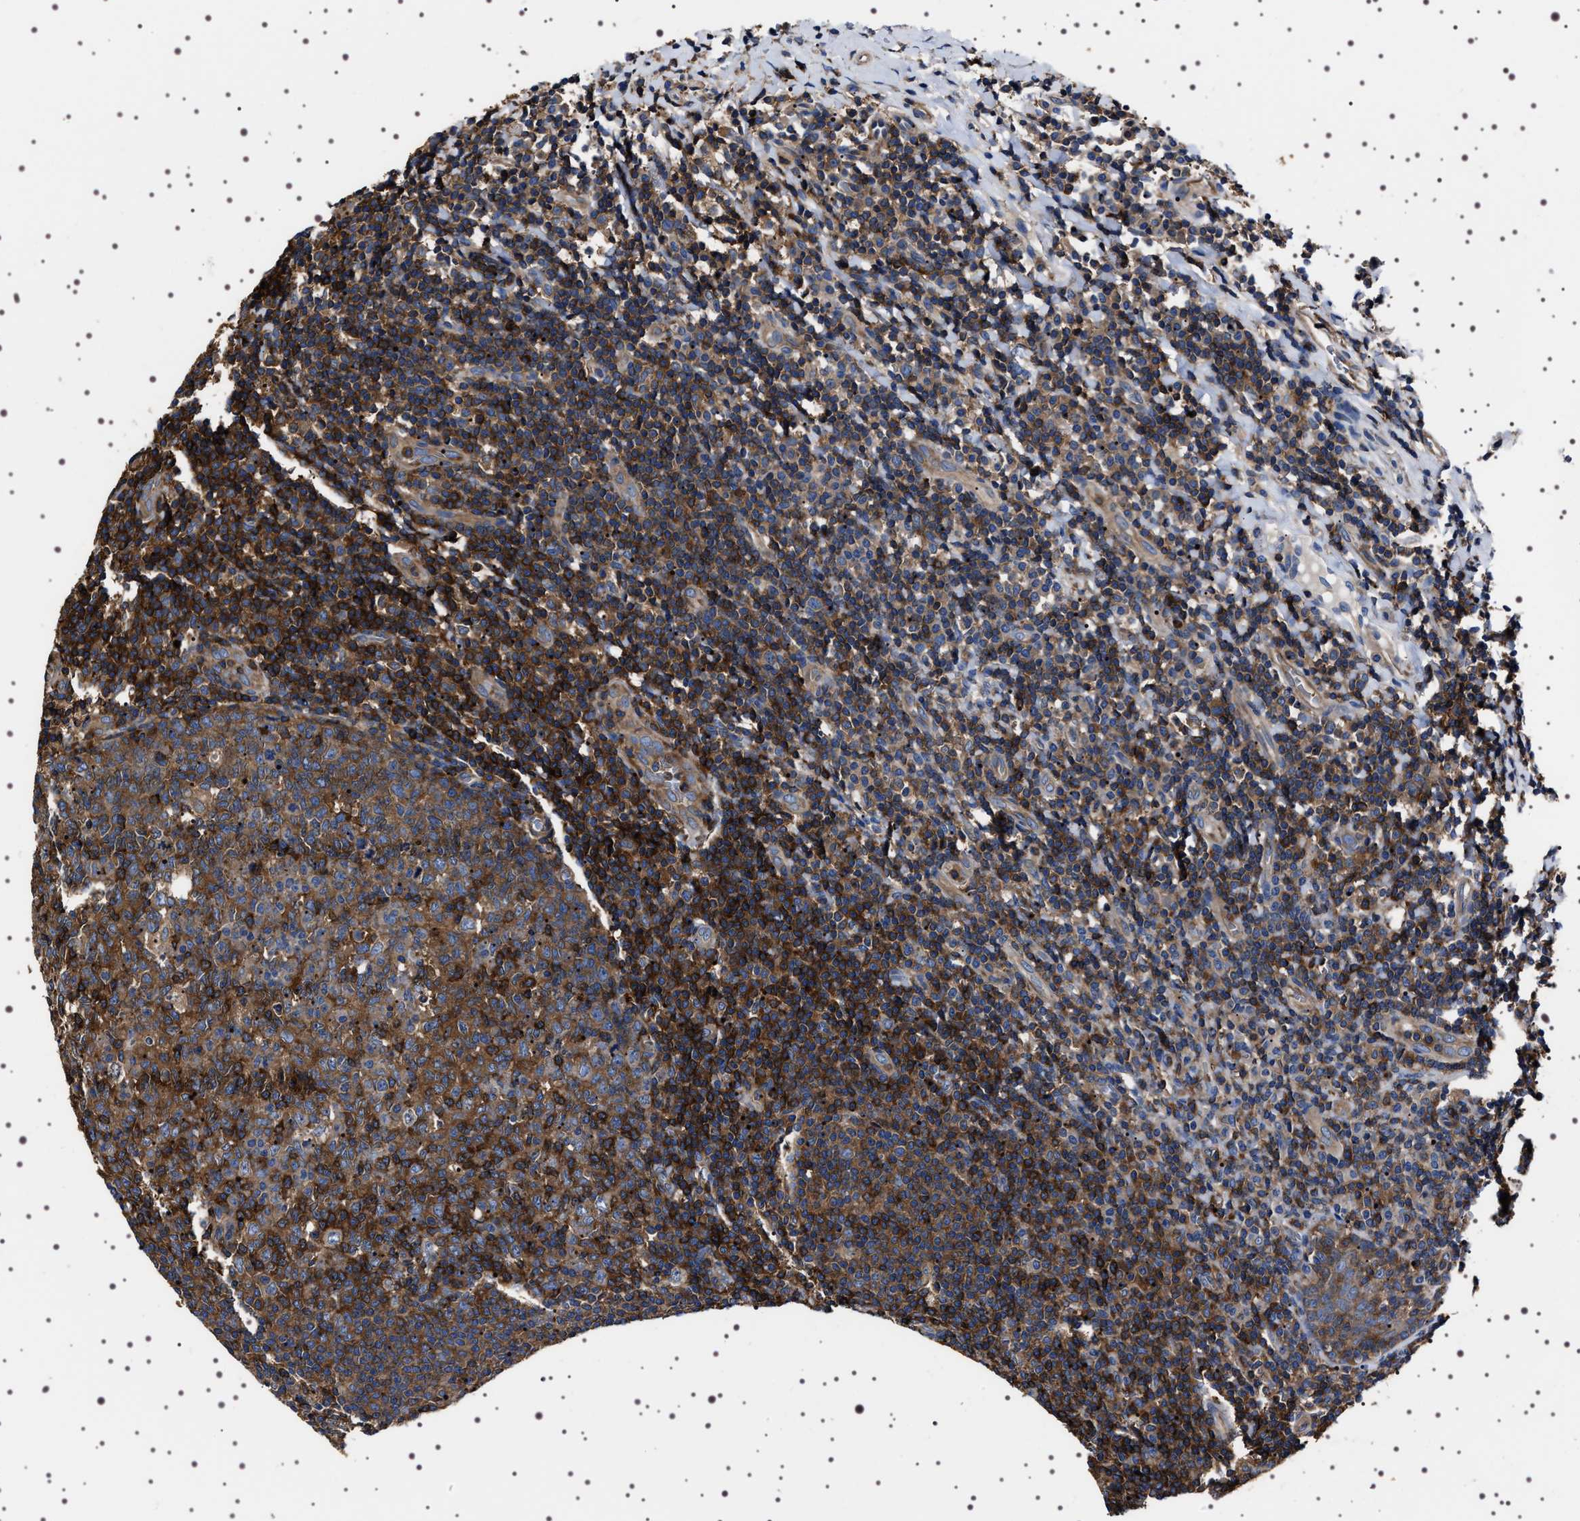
{"staining": {"intensity": "moderate", "quantity": ">75%", "location": "cytoplasmic/membranous"}, "tissue": "tonsil", "cell_type": "Germinal center cells", "image_type": "normal", "snomed": [{"axis": "morphology", "description": "Normal tissue, NOS"}, {"axis": "topography", "description": "Tonsil"}], "caption": "Unremarkable tonsil displays moderate cytoplasmic/membranous positivity in about >75% of germinal center cells (Brightfield microscopy of DAB IHC at high magnification)..", "gene": "WDR1", "patient": {"sex": "male", "age": 31}}